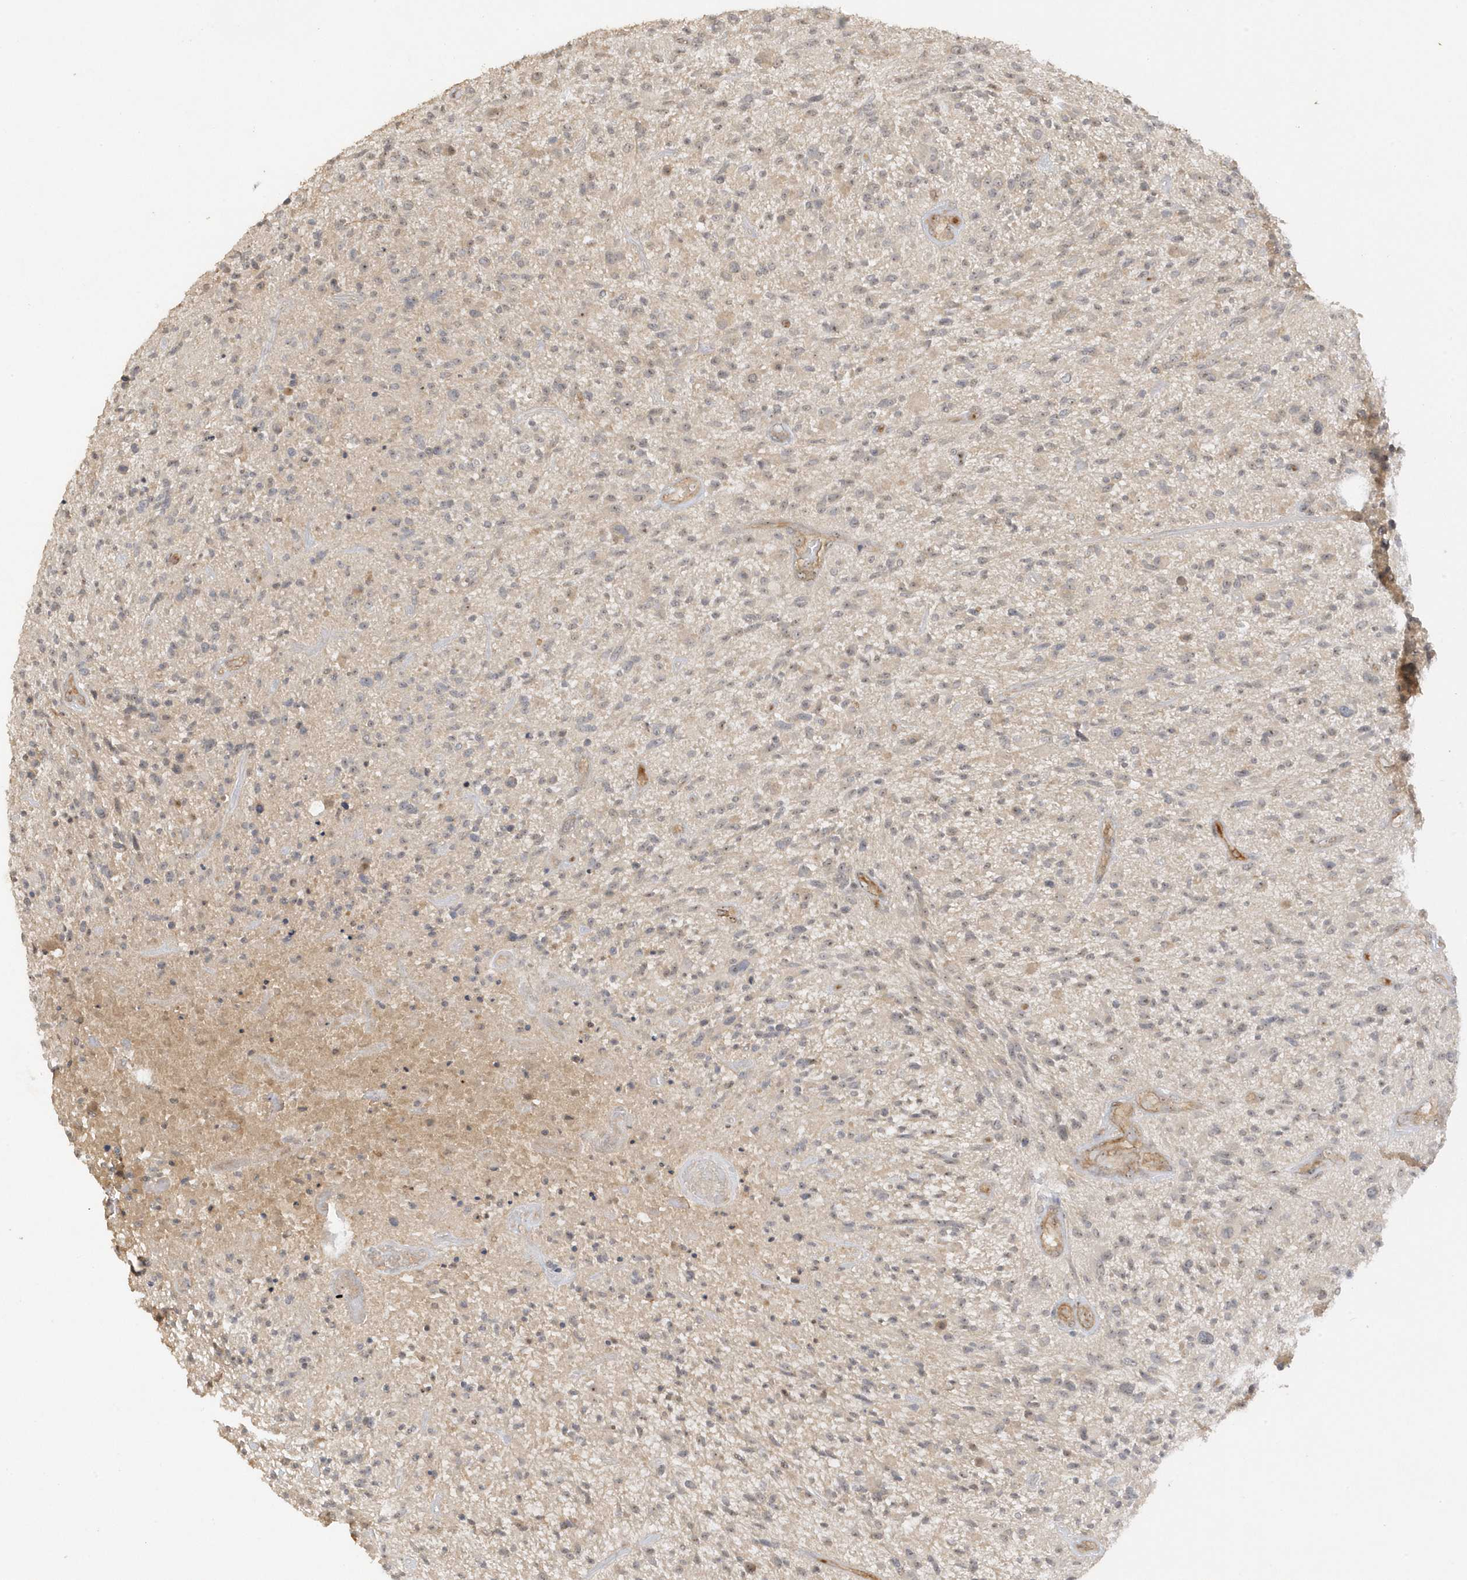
{"staining": {"intensity": "weak", "quantity": "<25%", "location": "nuclear"}, "tissue": "glioma", "cell_type": "Tumor cells", "image_type": "cancer", "snomed": [{"axis": "morphology", "description": "Glioma, malignant, High grade"}, {"axis": "topography", "description": "Brain"}], "caption": "Immunohistochemistry (IHC) photomicrograph of human glioma stained for a protein (brown), which exhibits no staining in tumor cells. The staining was performed using DAB (3,3'-diaminobenzidine) to visualize the protein expression in brown, while the nuclei were stained in blue with hematoxylin (Magnification: 20x).", "gene": "DDX18", "patient": {"sex": "male", "age": 47}}